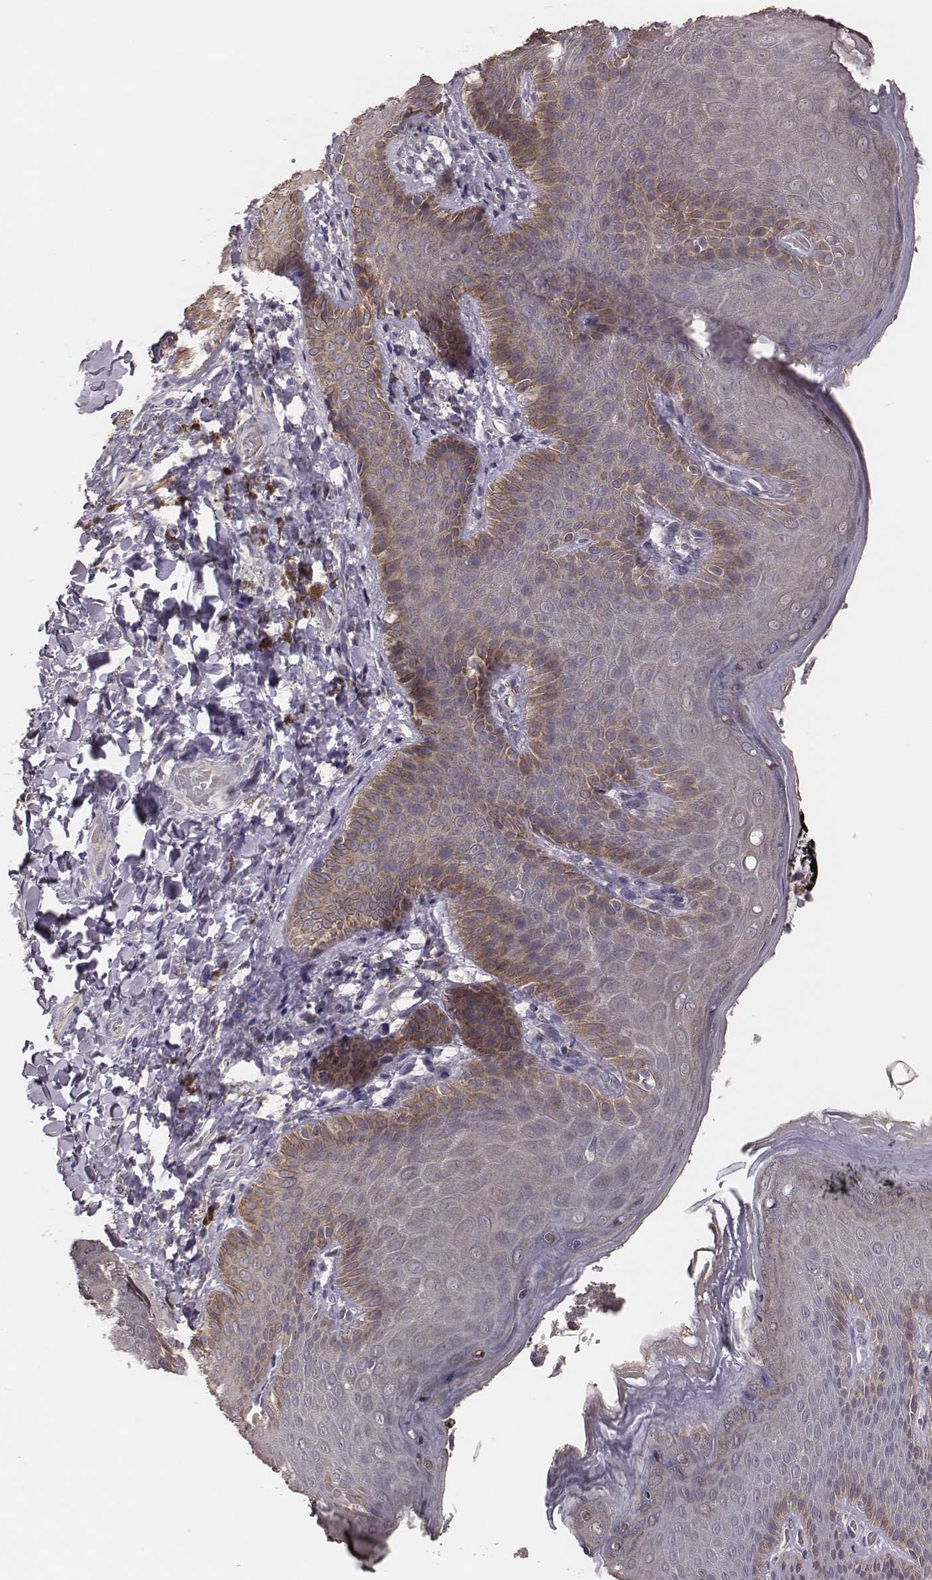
{"staining": {"intensity": "moderate", "quantity": "<25%", "location": "cytoplasmic/membranous"}, "tissue": "skin", "cell_type": "Epidermal cells", "image_type": "normal", "snomed": [{"axis": "morphology", "description": "Normal tissue, NOS"}, {"axis": "topography", "description": "Anal"}], "caption": "Epidermal cells display low levels of moderate cytoplasmic/membranous staining in about <25% of cells in benign skin.", "gene": "HAVCR1", "patient": {"sex": "male", "age": 53}}